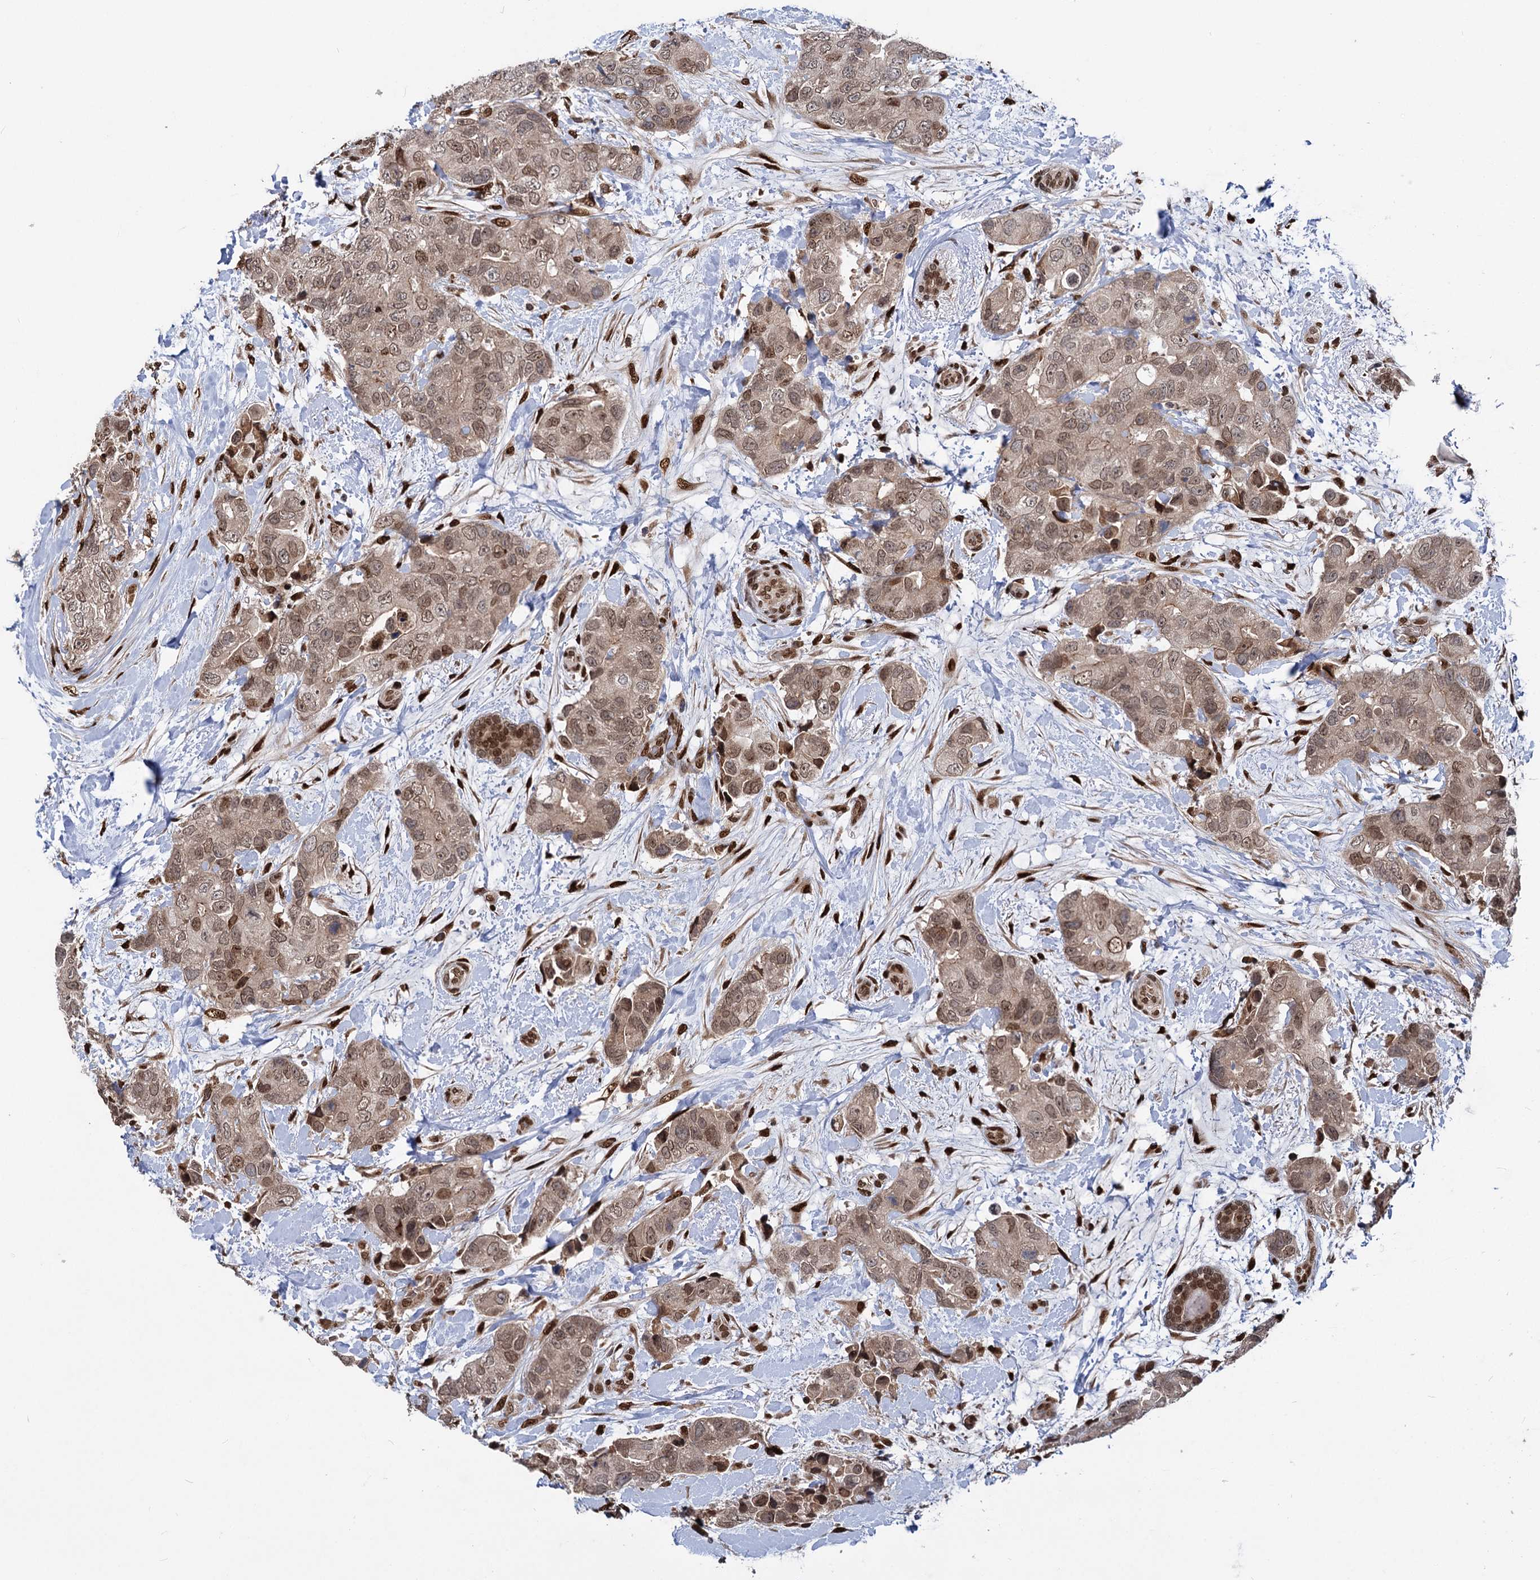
{"staining": {"intensity": "weak", "quantity": ">75%", "location": "cytoplasmic/membranous,nuclear"}, "tissue": "breast cancer", "cell_type": "Tumor cells", "image_type": "cancer", "snomed": [{"axis": "morphology", "description": "Duct carcinoma"}, {"axis": "topography", "description": "Breast"}], "caption": "This is an image of immunohistochemistry staining of invasive ductal carcinoma (breast), which shows weak expression in the cytoplasmic/membranous and nuclear of tumor cells.", "gene": "MESD", "patient": {"sex": "female", "age": 62}}